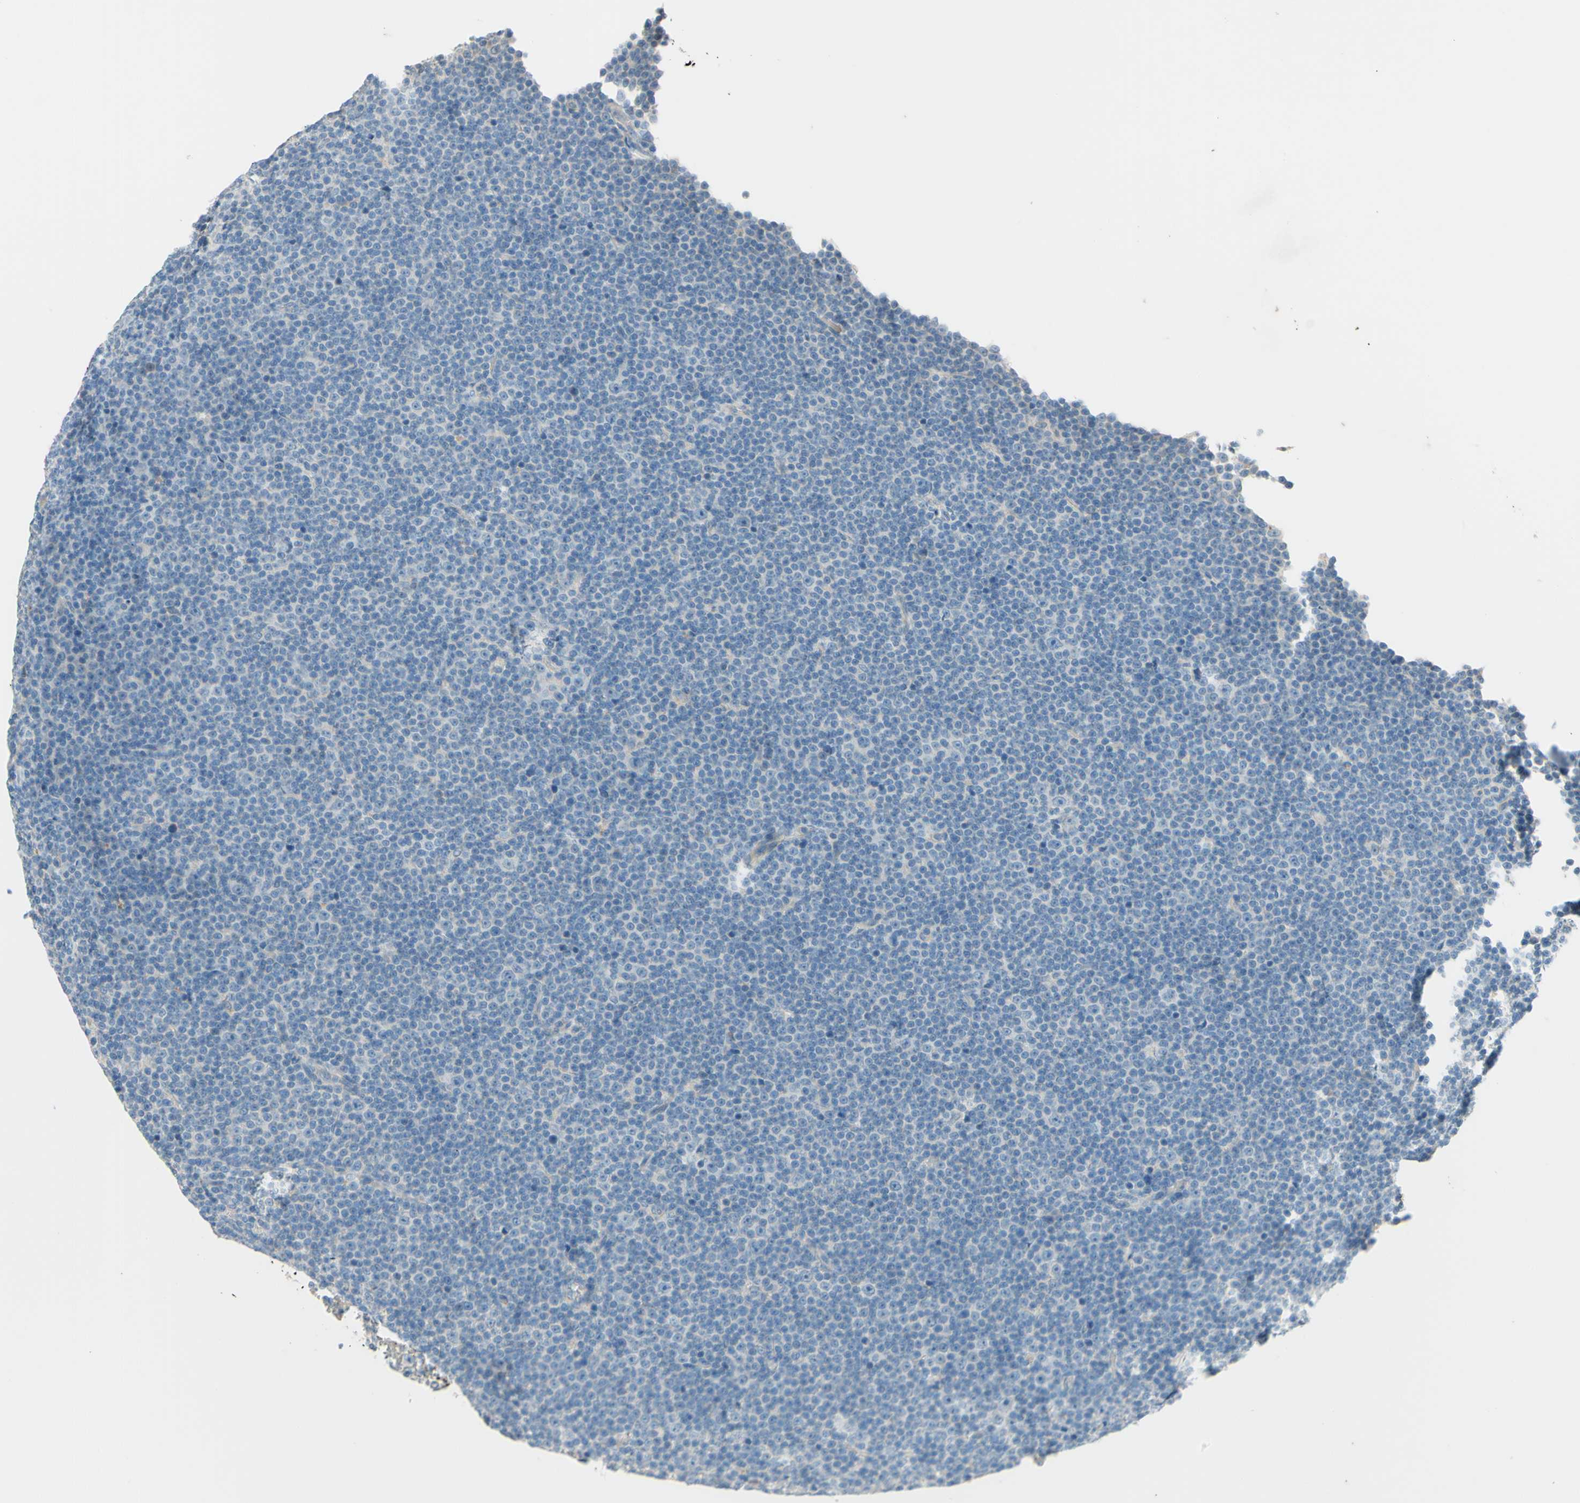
{"staining": {"intensity": "negative", "quantity": "none", "location": "none"}, "tissue": "lymphoma", "cell_type": "Tumor cells", "image_type": "cancer", "snomed": [{"axis": "morphology", "description": "Malignant lymphoma, non-Hodgkin's type, Low grade"}, {"axis": "topography", "description": "Lymph node"}], "caption": "The IHC image has no significant expression in tumor cells of malignant lymphoma, non-Hodgkin's type (low-grade) tissue.", "gene": "IL2", "patient": {"sex": "female", "age": 67}}